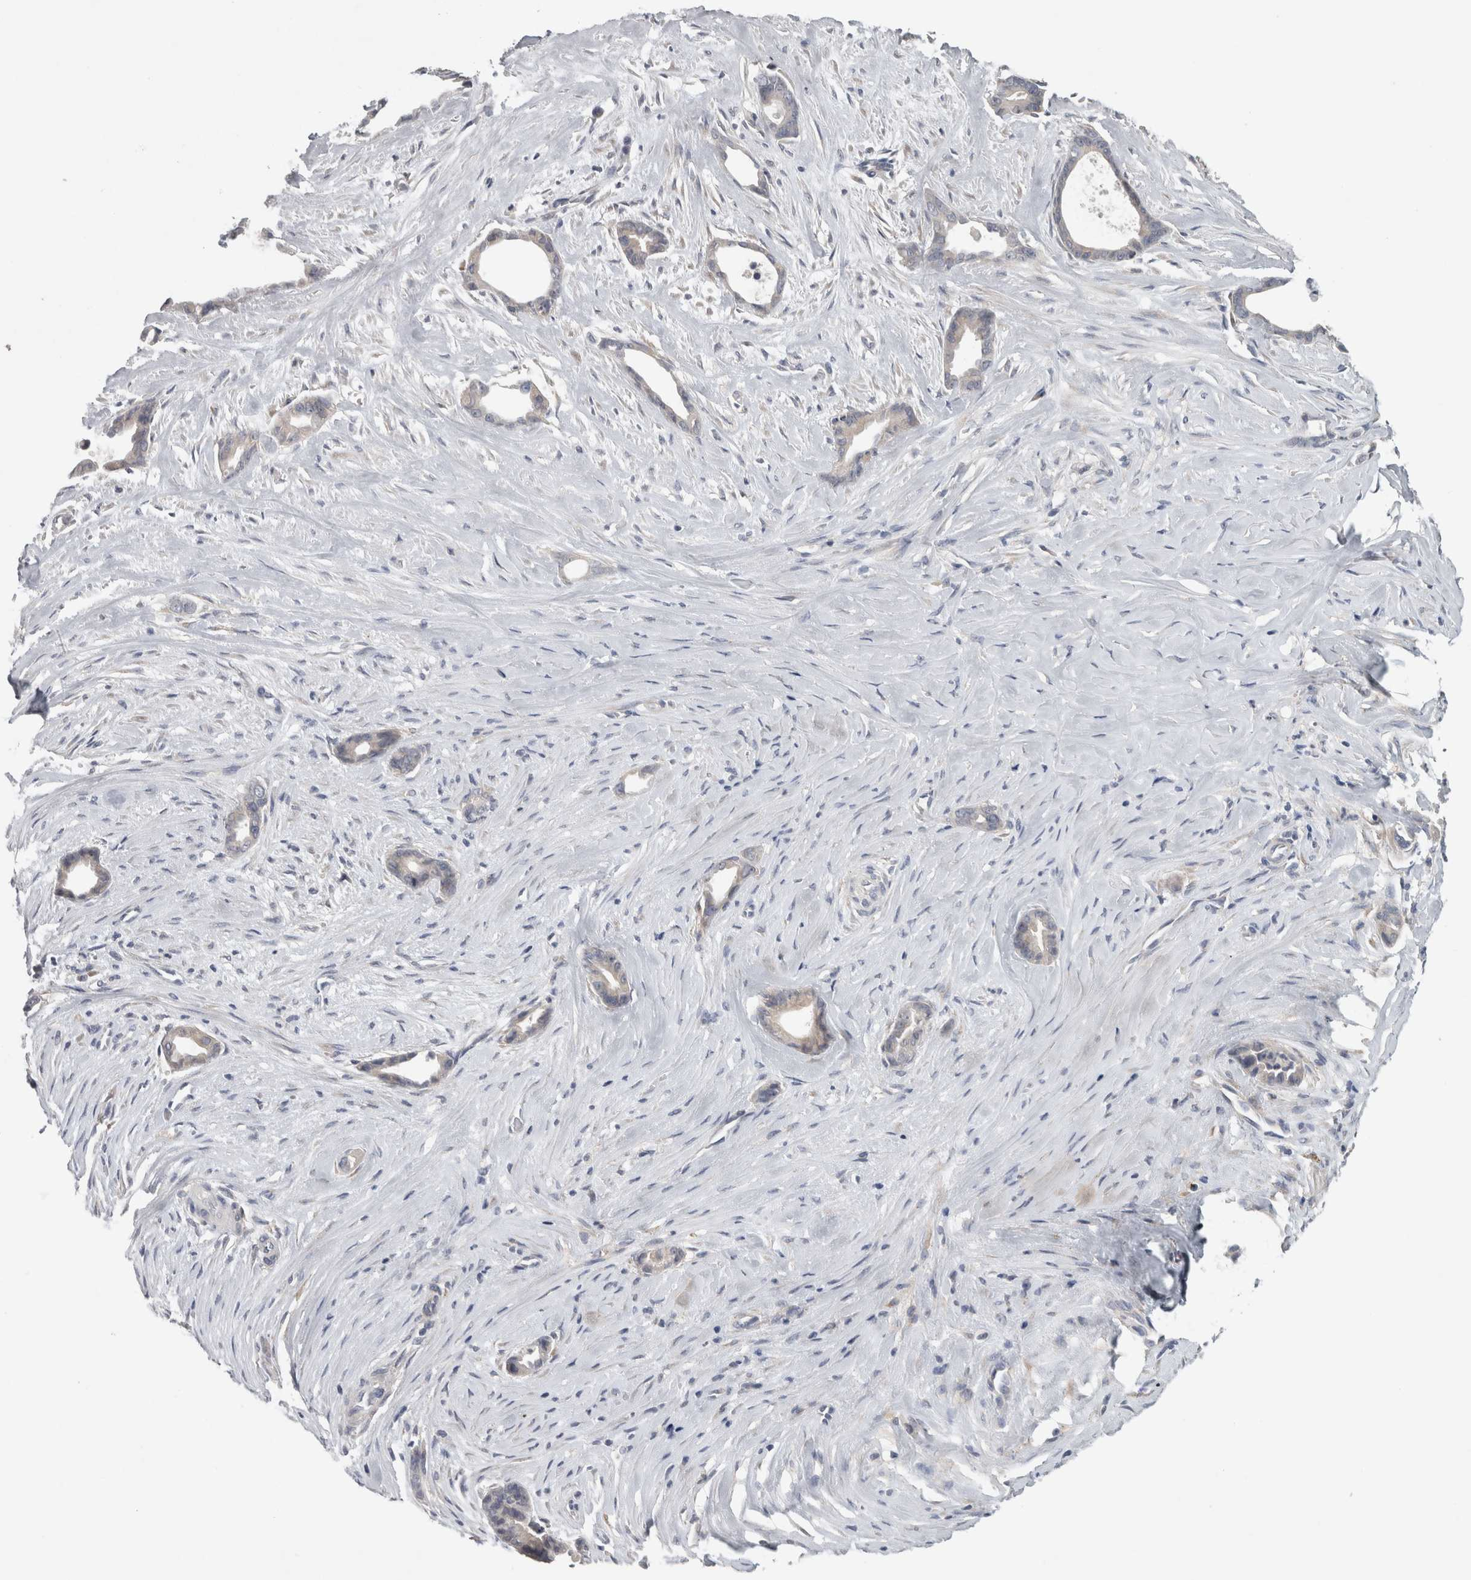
{"staining": {"intensity": "negative", "quantity": "none", "location": "none"}, "tissue": "liver cancer", "cell_type": "Tumor cells", "image_type": "cancer", "snomed": [{"axis": "morphology", "description": "Cholangiocarcinoma"}, {"axis": "topography", "description": "Liver"}], "caption": "Immunohistochemistry histopathology image of liver cancer (cholangiocarcinoma) stained for a protein (brown), which shows no staining in tumor cells.", "gene": "SLC22A11", "patient": {"sex": "female", "age": 55}}